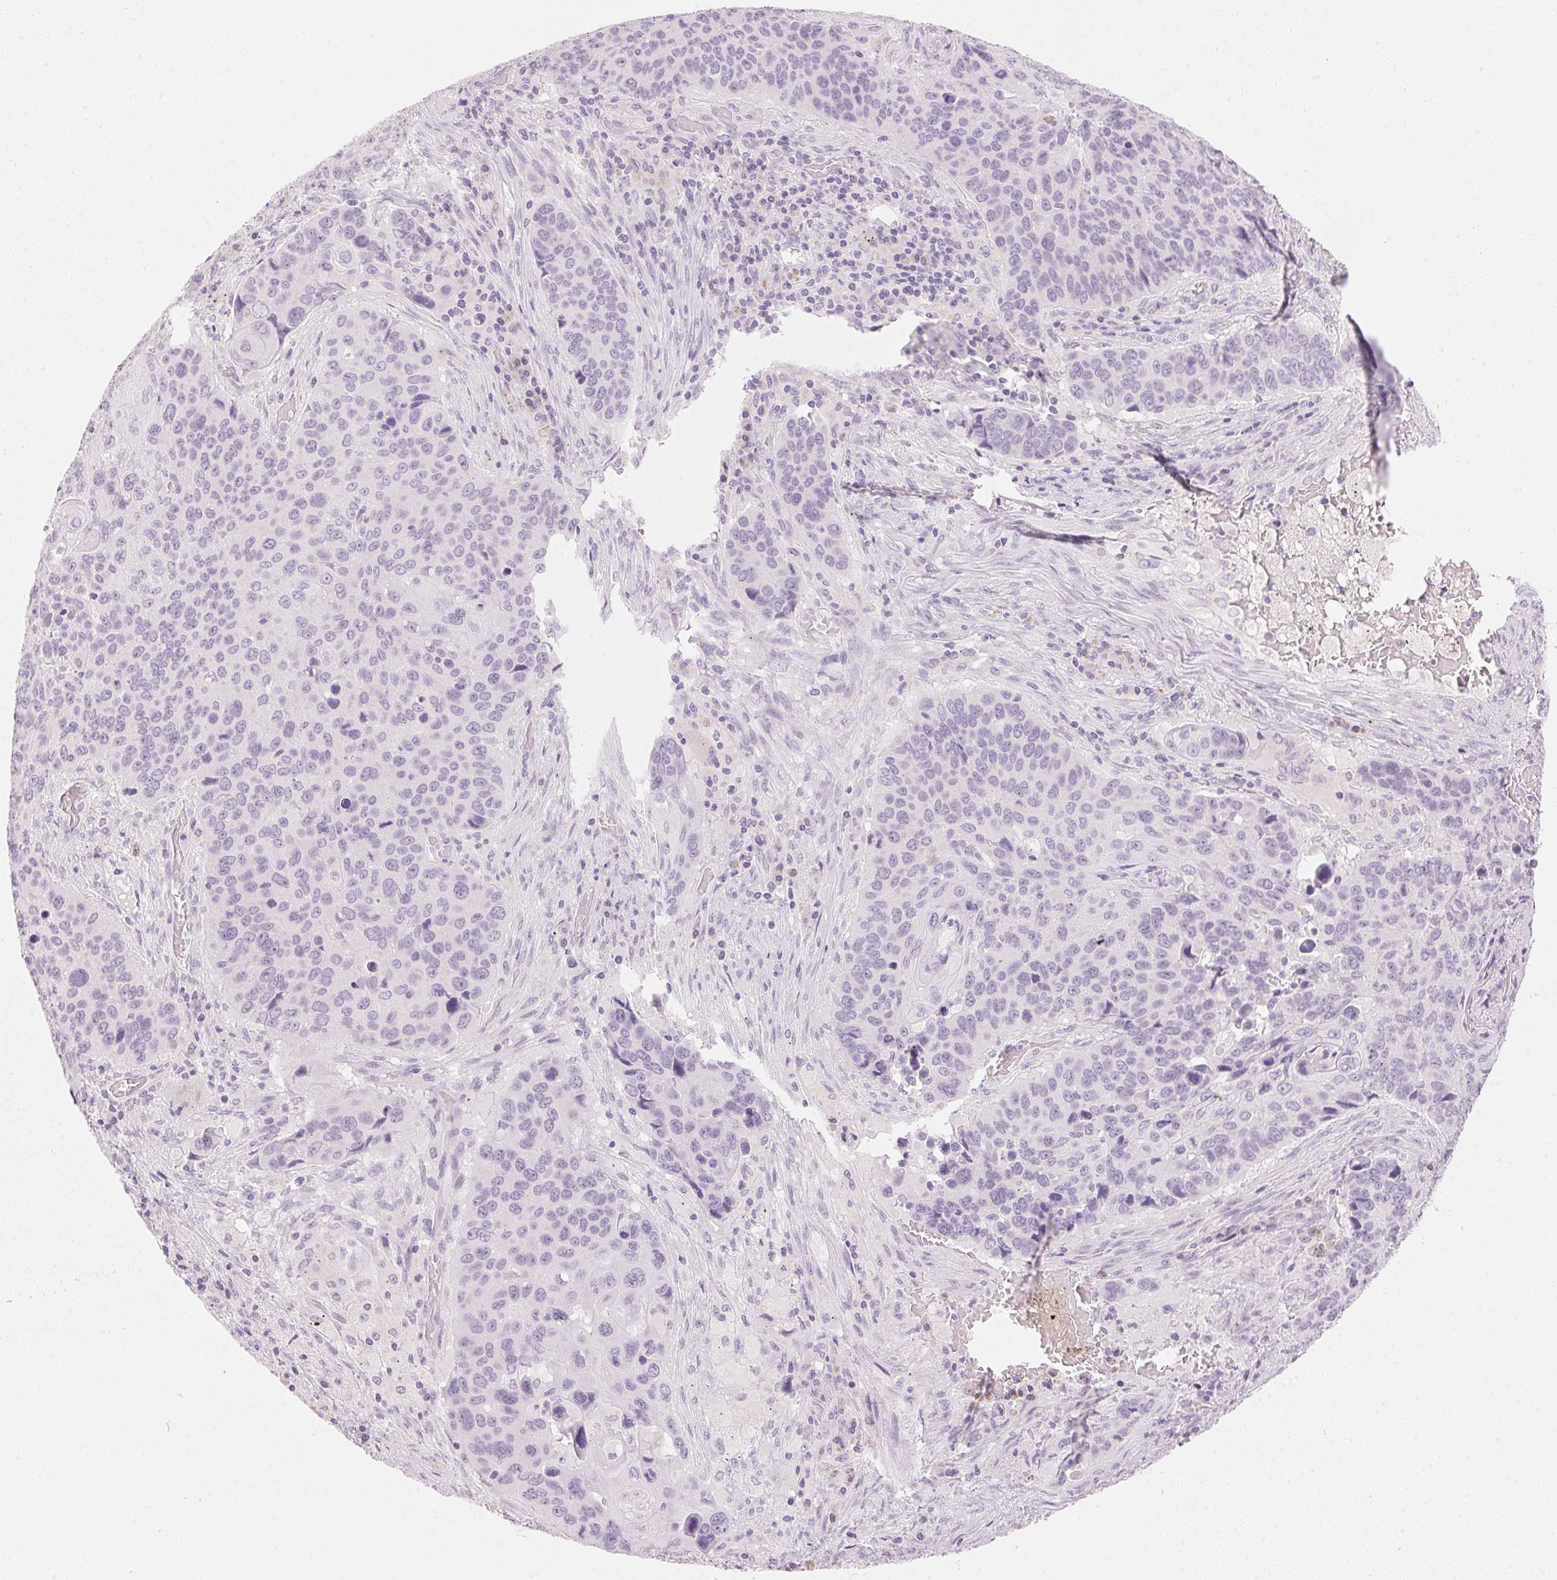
{"staining": {"intensity": "negative", "quantity": "none", "location": "none"}, "tissue": "lung cancer", "cell_type": "Tumor cells", "image_type": "cancer", "snomed": [{"axis": "morphology", "description": "Squamous cell carcinoma, NOS"}, {"axis": "topography", "description": "Lung"}], "caption": "A high-resolution image shows immunohistochemistry staining of lung squamous cell carcinoma, which reveals no significant expression in tumor cells. Brightfield microscopy of immunohistochemistry stained with DAB (3,3'-diaminobenzidine) (brown) and hematoxylin (blue), captured at high magnification.", "gene": "HOXB13", "patient": {"sex": "male", "age": 68}}